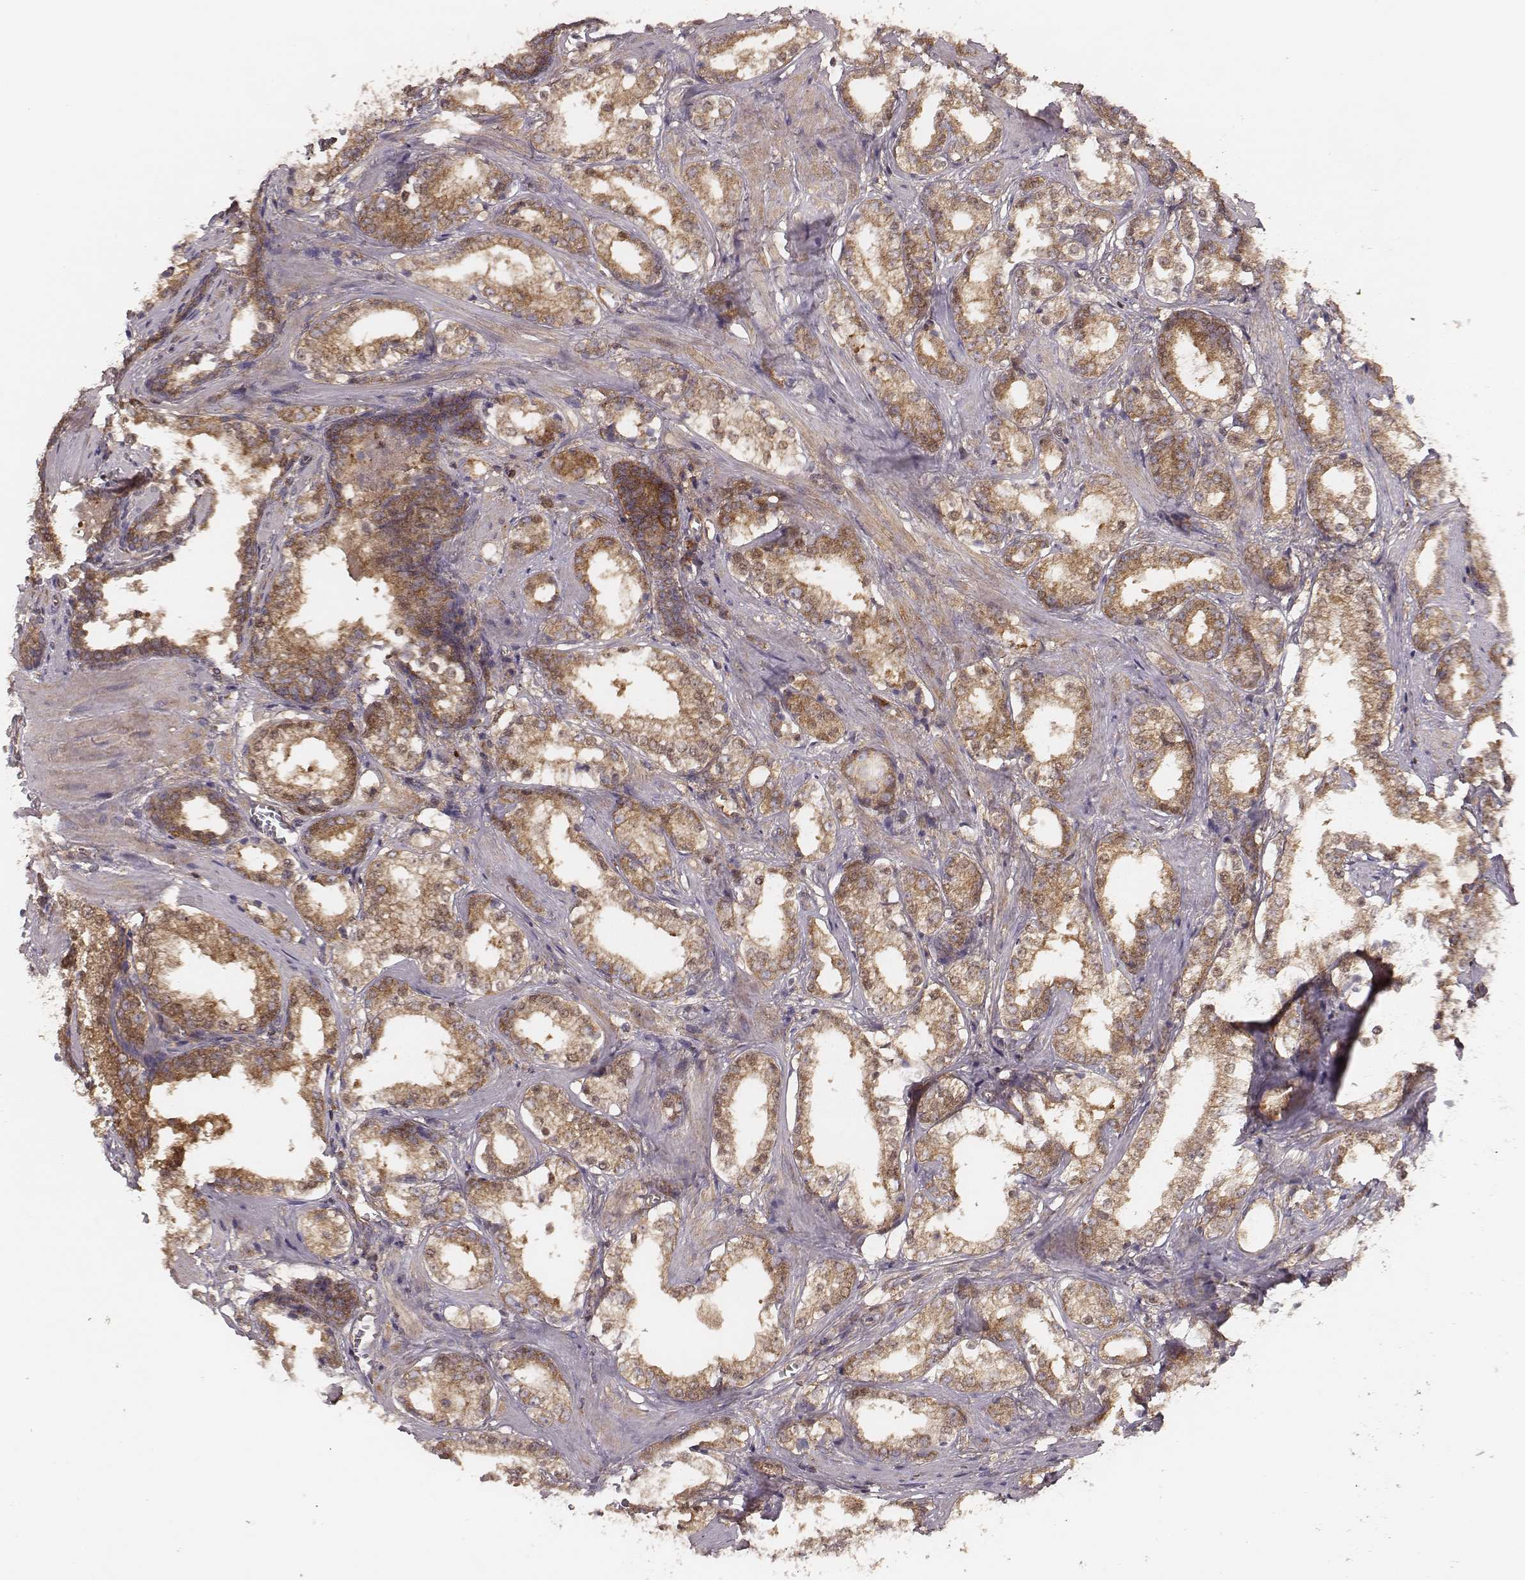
{"staining": {"intensity": "strong", "quantity": "<25%", "location": "cytoplasmic/membranous"}, "tissue": "prostate cancer", "cell_type": "Tumor cells", "image_type": "cancer", "snomed": [{"axis": "morphology", "description": "Adenocarcinoma, NOS"}, {"axis": "topography", "description": "Prostate and seminal vesicle, NOS"}], "caption": "Human adenocarcinoma (prostate) stained with a protein marker displays strong staining in tumor cells.", "gene": "CARS1", "patient": {"sex": "male", "age": 63}}